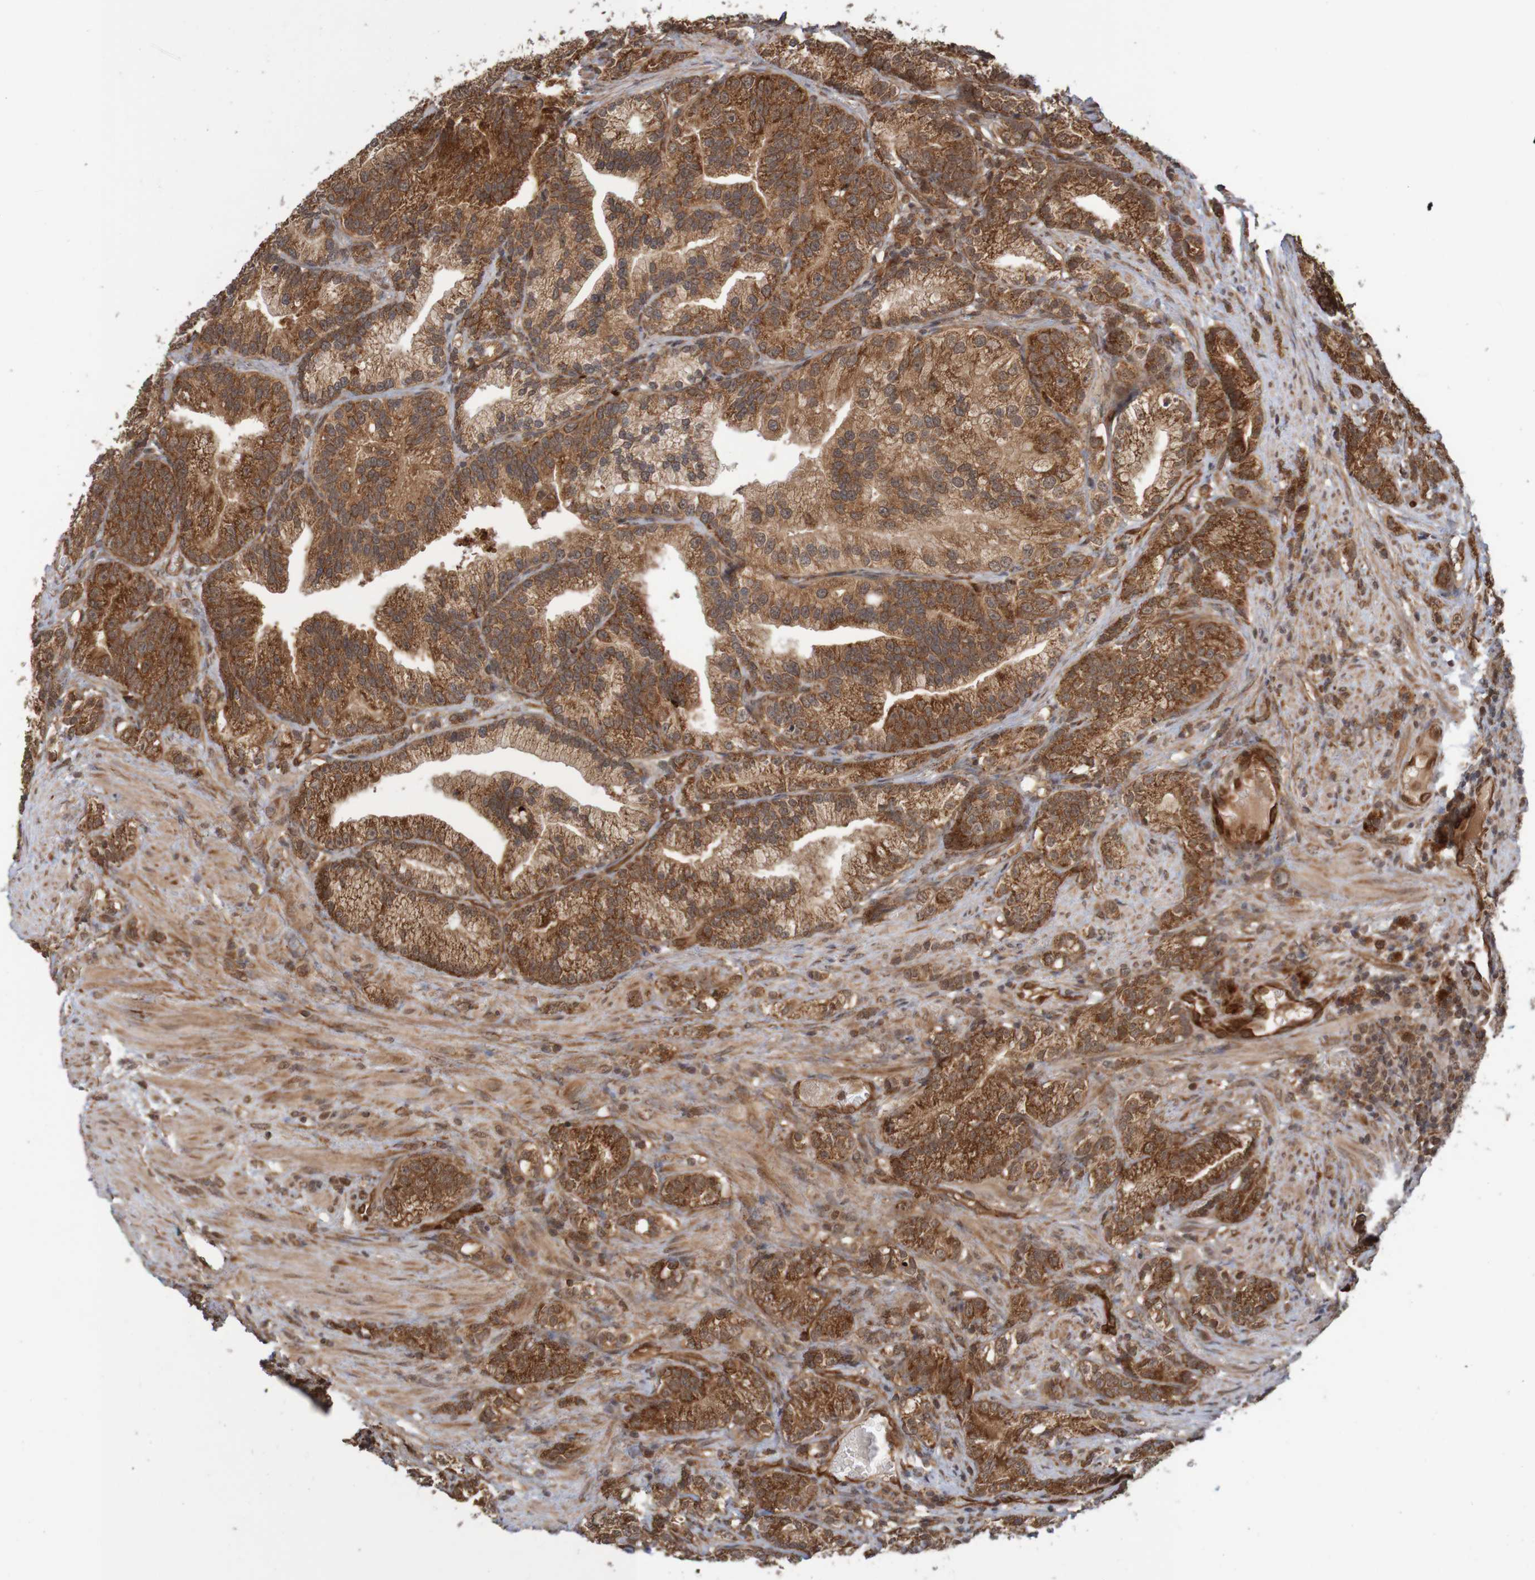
{"staining": {"intensity": "strong", "quantity": ">75%", "location": "cytoplasmic/membranous"}, "tissue": "prostate cancer", "cell_type": "Tumor cells", "image_type": "cancer", "snomed": [{"axis": "morphology", "description": "Adenocarcinoma, Low grade"}, {"axis": "topography", "description": "Prostate"}], "caption": "Strong cytoplasmic/membranous staining is present in approximately >75% of tumor cells in prostate cancer (low-grade adenocarcinoma). The protein is shown in brown color, while the nuclei are stained blue.", "gene": "MRPL52", "patient": {"sex": "male", "age": 89}}